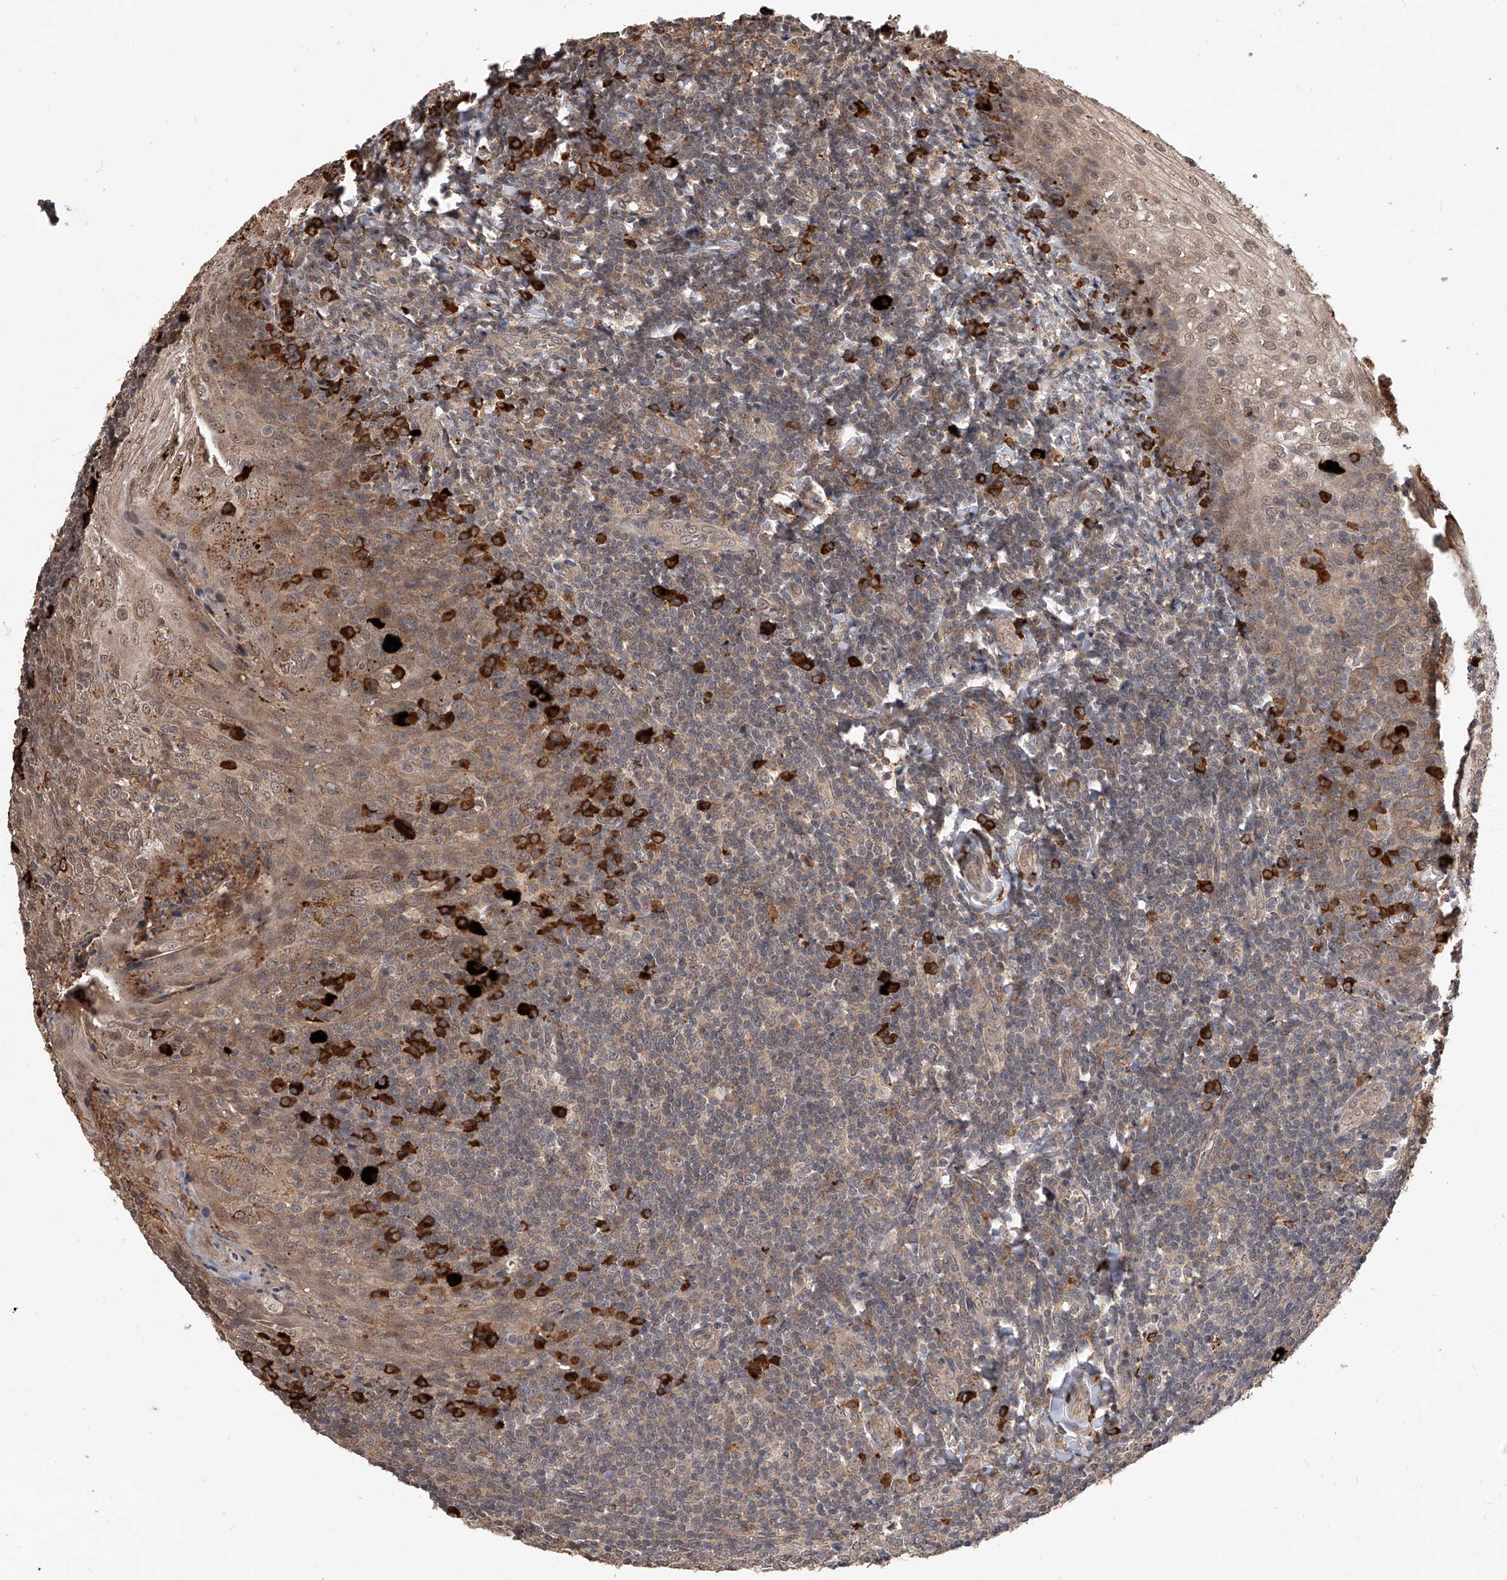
{"staining": {"intensity": "strong", "quantity": "<25%", "location": "cytoplasmic/membranous"}, "tissue": "tonsil", "cell_type": "Germinal center cells", "image_type": "normal", "snomed": [{"axis": "morphology", "description": "Normal tissue, NOS"}, {"axis": "topography", "description": "Tonsil"}], "caption": "Immunohistochemical staining of unremarkable human tonsil demonstrates strong cytoplasmic/membranous protein expression in about <25% of germinal center cells.", "gene": "CFAP410", "patient": {"sex": "male", "age": 27}}